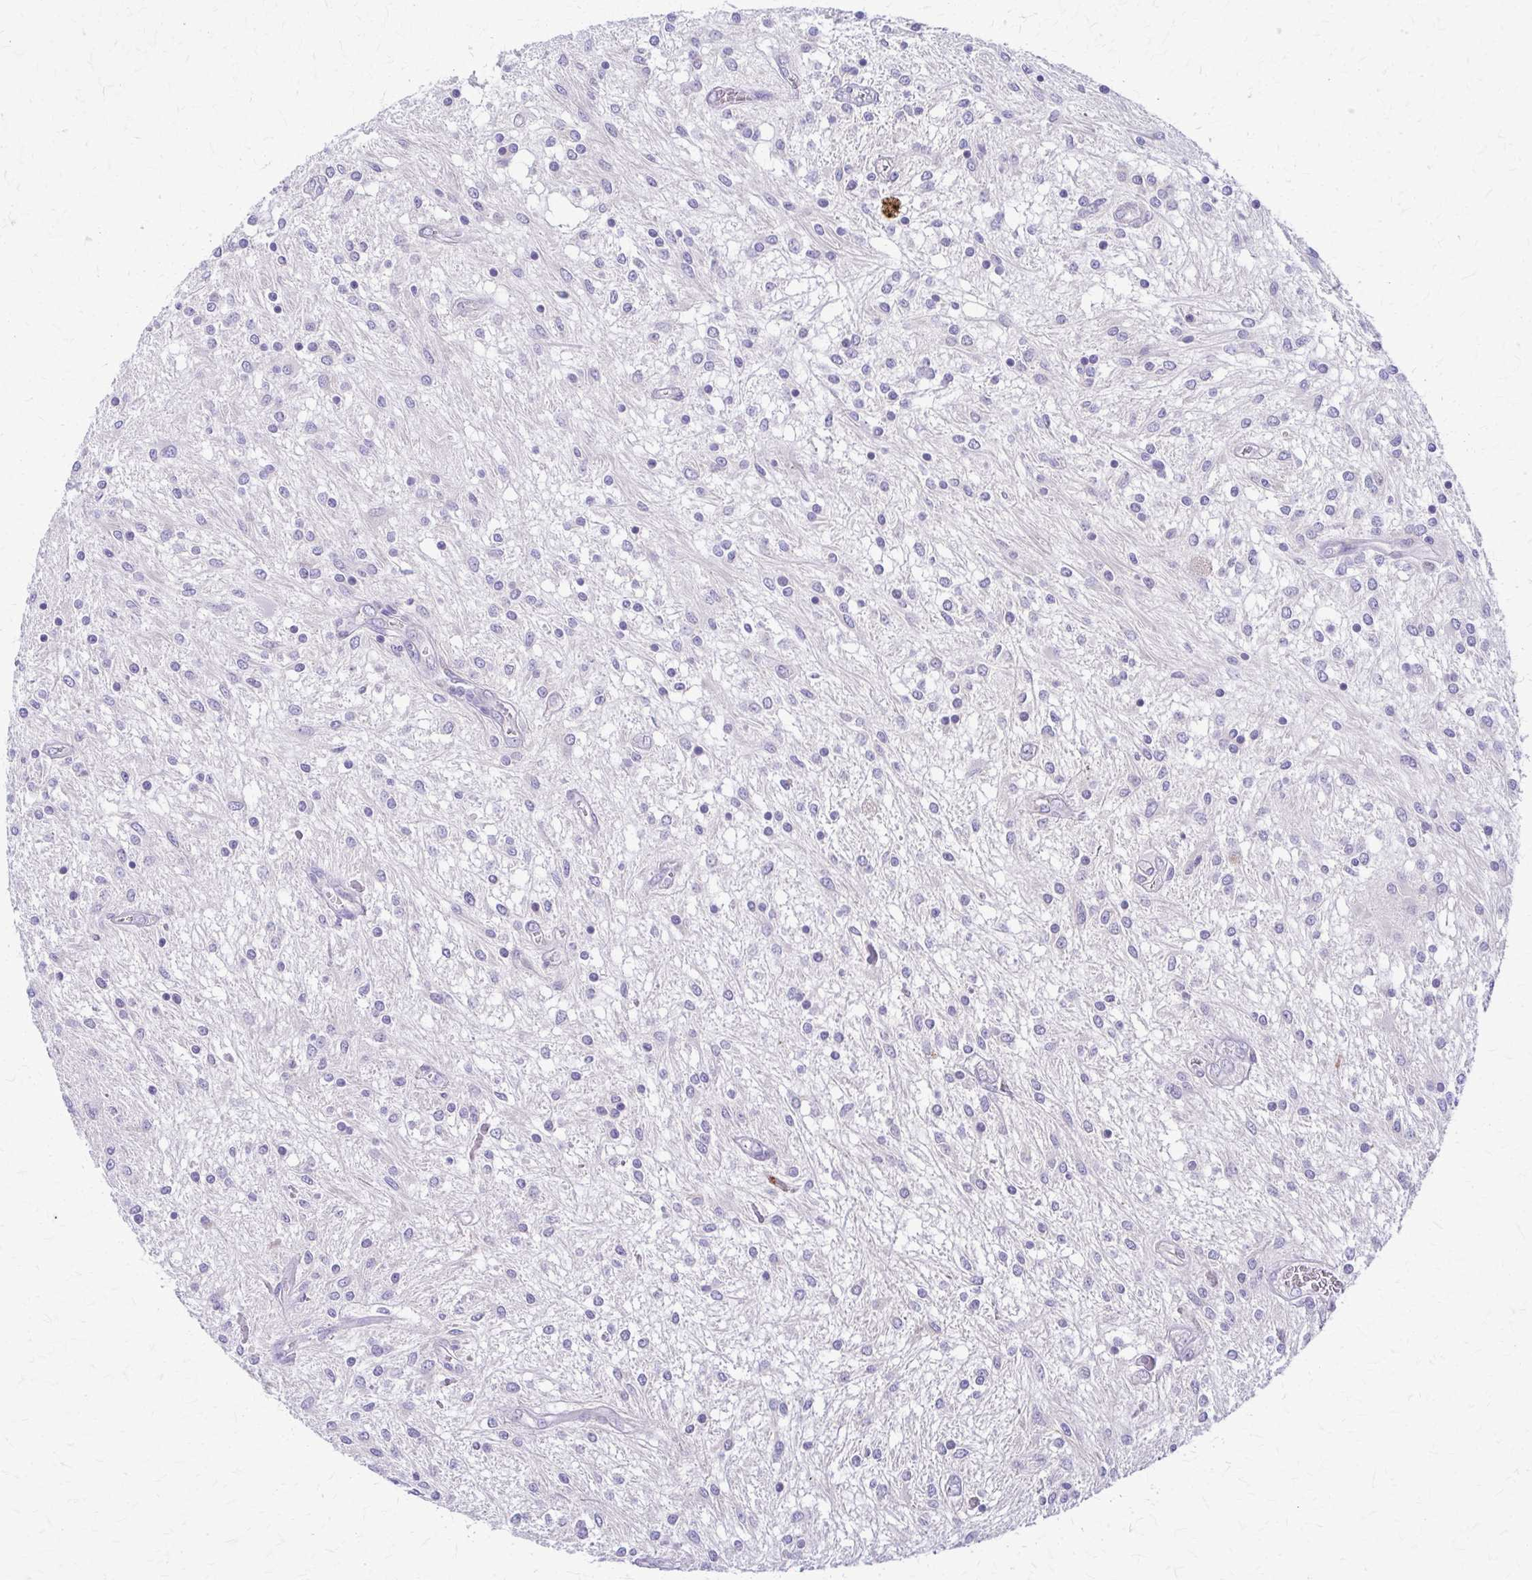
{"staining": {"intensity": "negative", "quantity": "none", "location": "none"}, "tissue": "glioma", "cell_type": "Tumor cells", "image_type": "cancer", "snomed": [{"axis": "morphology", "description": "Glioma, malignant, Low grade"}, {"axis": "topography", "description": "Cerebellum"}], "caption": "This is a histopathology image of immunohistochemistry staining of malignant low-grade glioma, which shows no positivity in tumor cells. The staining is performed using DAB brown chromogen with nuclei counter-stained in using hematoxylin.", "gene": "SAMD13", "patient": {"sex": "female", "age": 14}}